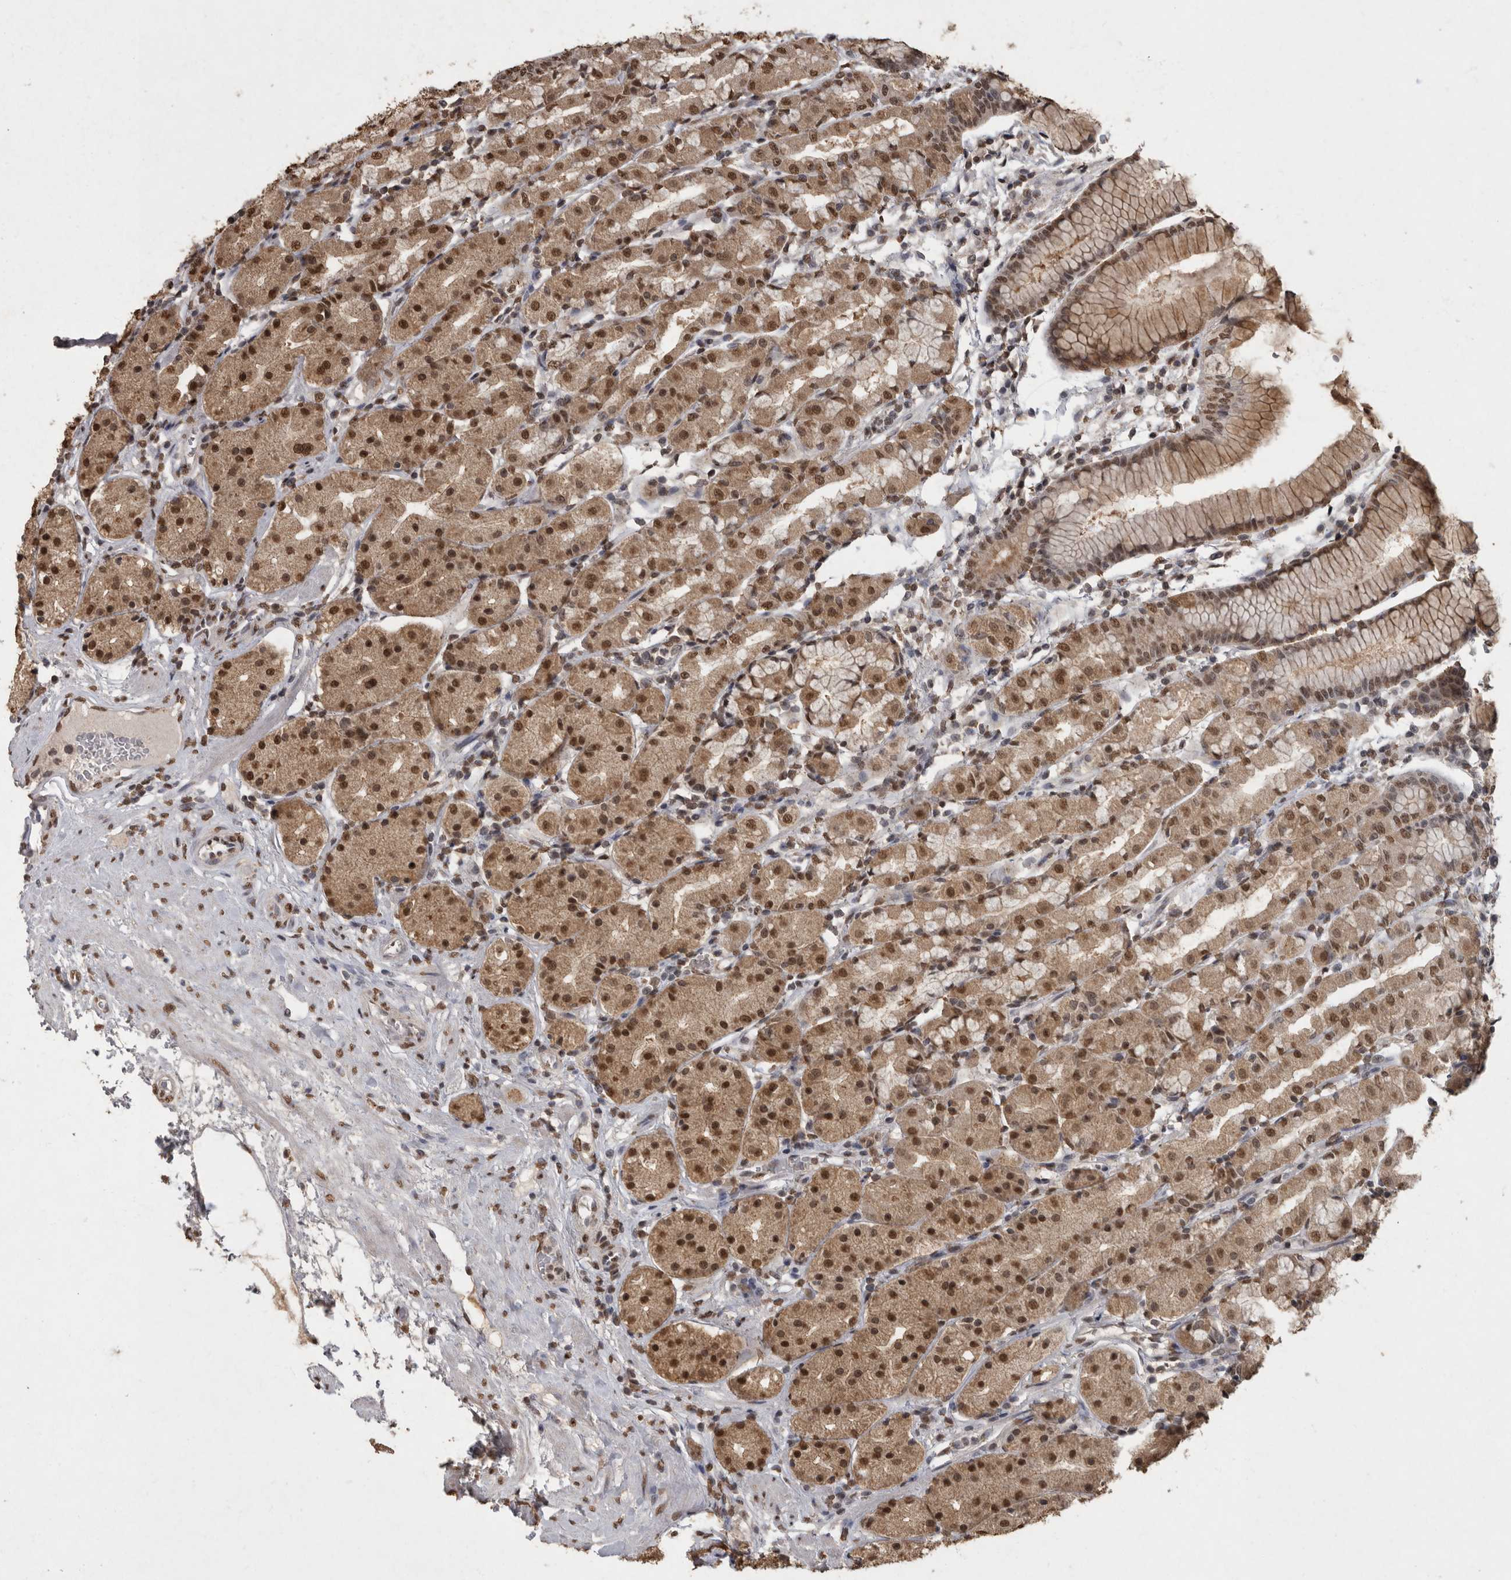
{"staining": {"intensity": "strong", "quantity": ">75%", "location": "cytoplasmic/membranous,nuclear"}, "tissue": "stomach", "cell_type": "Glandular cells", "image_type": "normal", "snomed": [{"axis": "morphology", "description": "Normal tissue, NOS"}, {"axis": "topography", "description": "Stomach, lower"}], "caption": "The image displays staining of benign stomach, revealing strong cytoplasmic/membranous,nuclear protein positivity (brown color) within glandular cells.", "gene": "NBL1", "patient": {"sex": "female", "age": 56}}